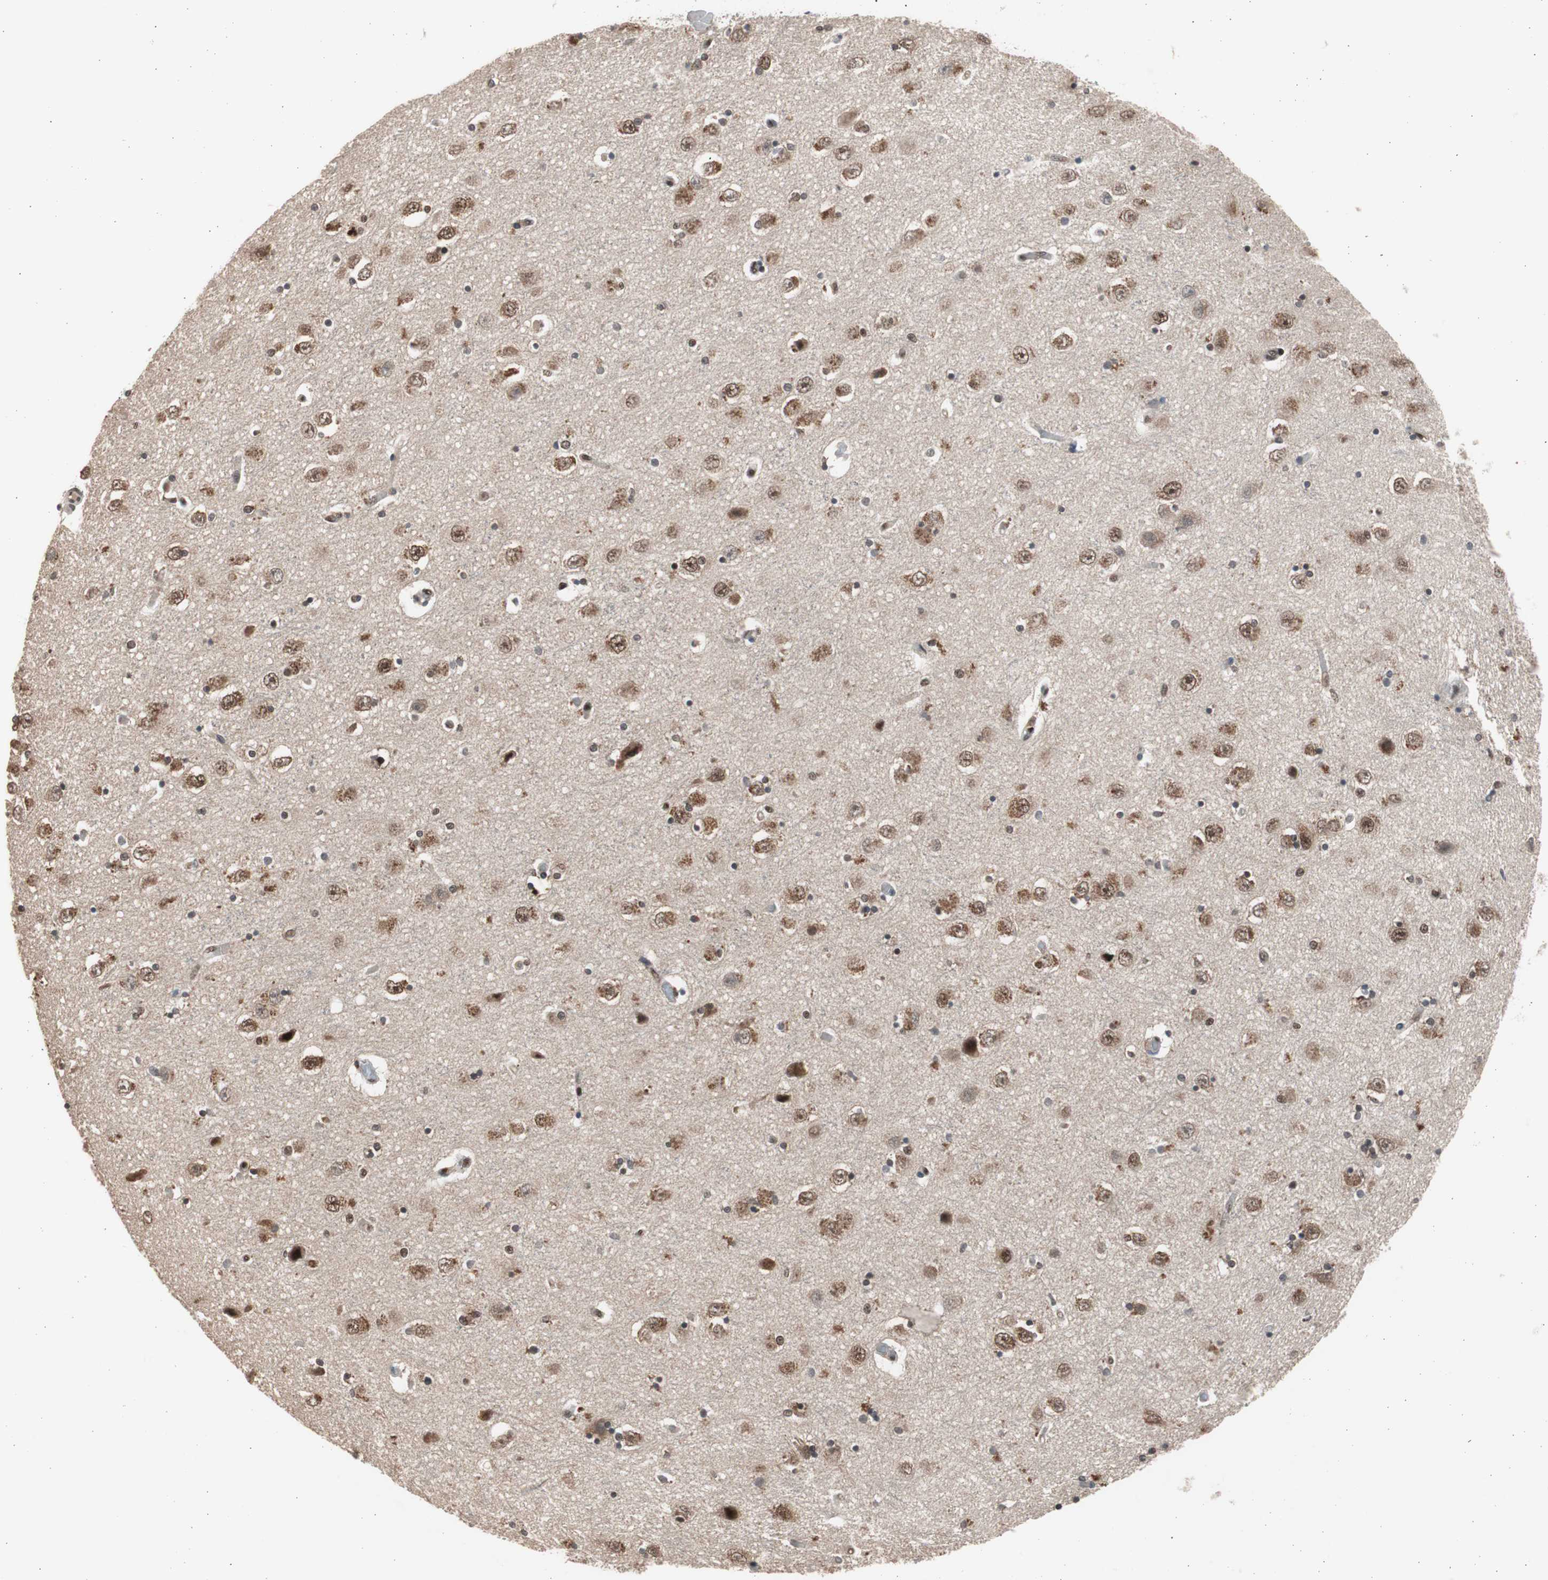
{"staining": {"intensity": "strong", "quantity": ">75%", "location": "nuclear"}, "tissue": "hippocampus", "cell_type": "Glial cells", "image_type": "normal", "snomed": [{"axis": "morphology", "description": "Normal tissue, NOS"}, {"axis": "topography", "description": "Hippocampus"}], "caption": "This micrograph demonstrates IHC staining of normal human hippocampus, with high strong nuclear expression in about >75% of glial cells.", "gene": "RPA1", "patient": {"sex": "female", "age": 54}}